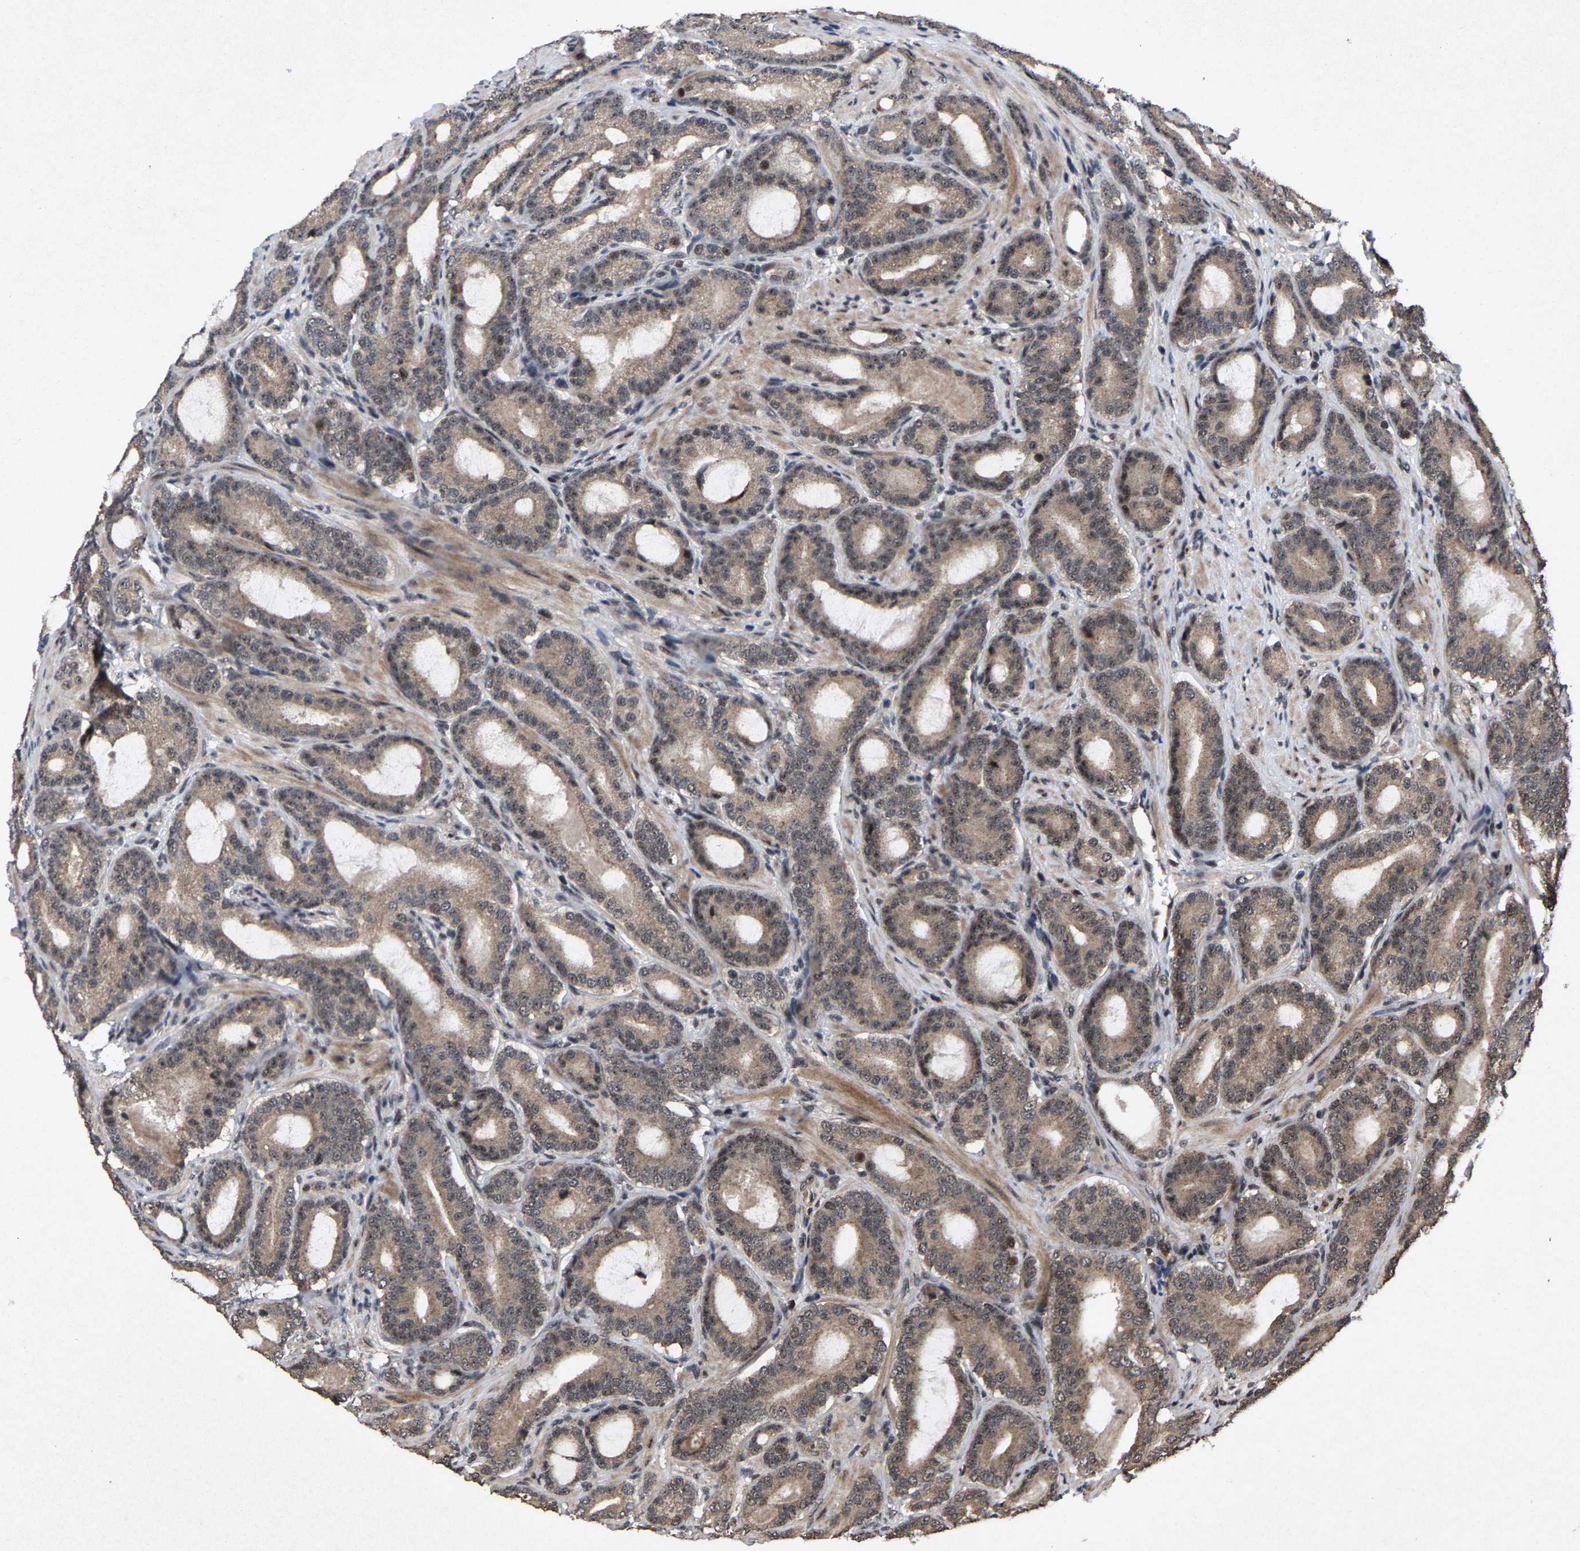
{"staining": {"intensity": "weak", "quantity": ">75%", "location": "cytoplasmic/membranous"}, "tissue": "prostate cancer", "cell_type": "Tumor cells", "image_type": "cancer", "snomed": [{"axis": "morphology", "description": "Adenocarcinoma, High grade"}, {"axis": "topography", "description": "Prostate"}], "caption": "This image exhibits prostate adenocarcinoma (high-grade) stained with IHC to label a protein in brown. The cytoplasmic/membranous of tumor cells show weak positivity for the protein. Nuclei are counter-stained blue.", "gene": "HAUS6", "patient": {"sex": "male", "age": 60}}